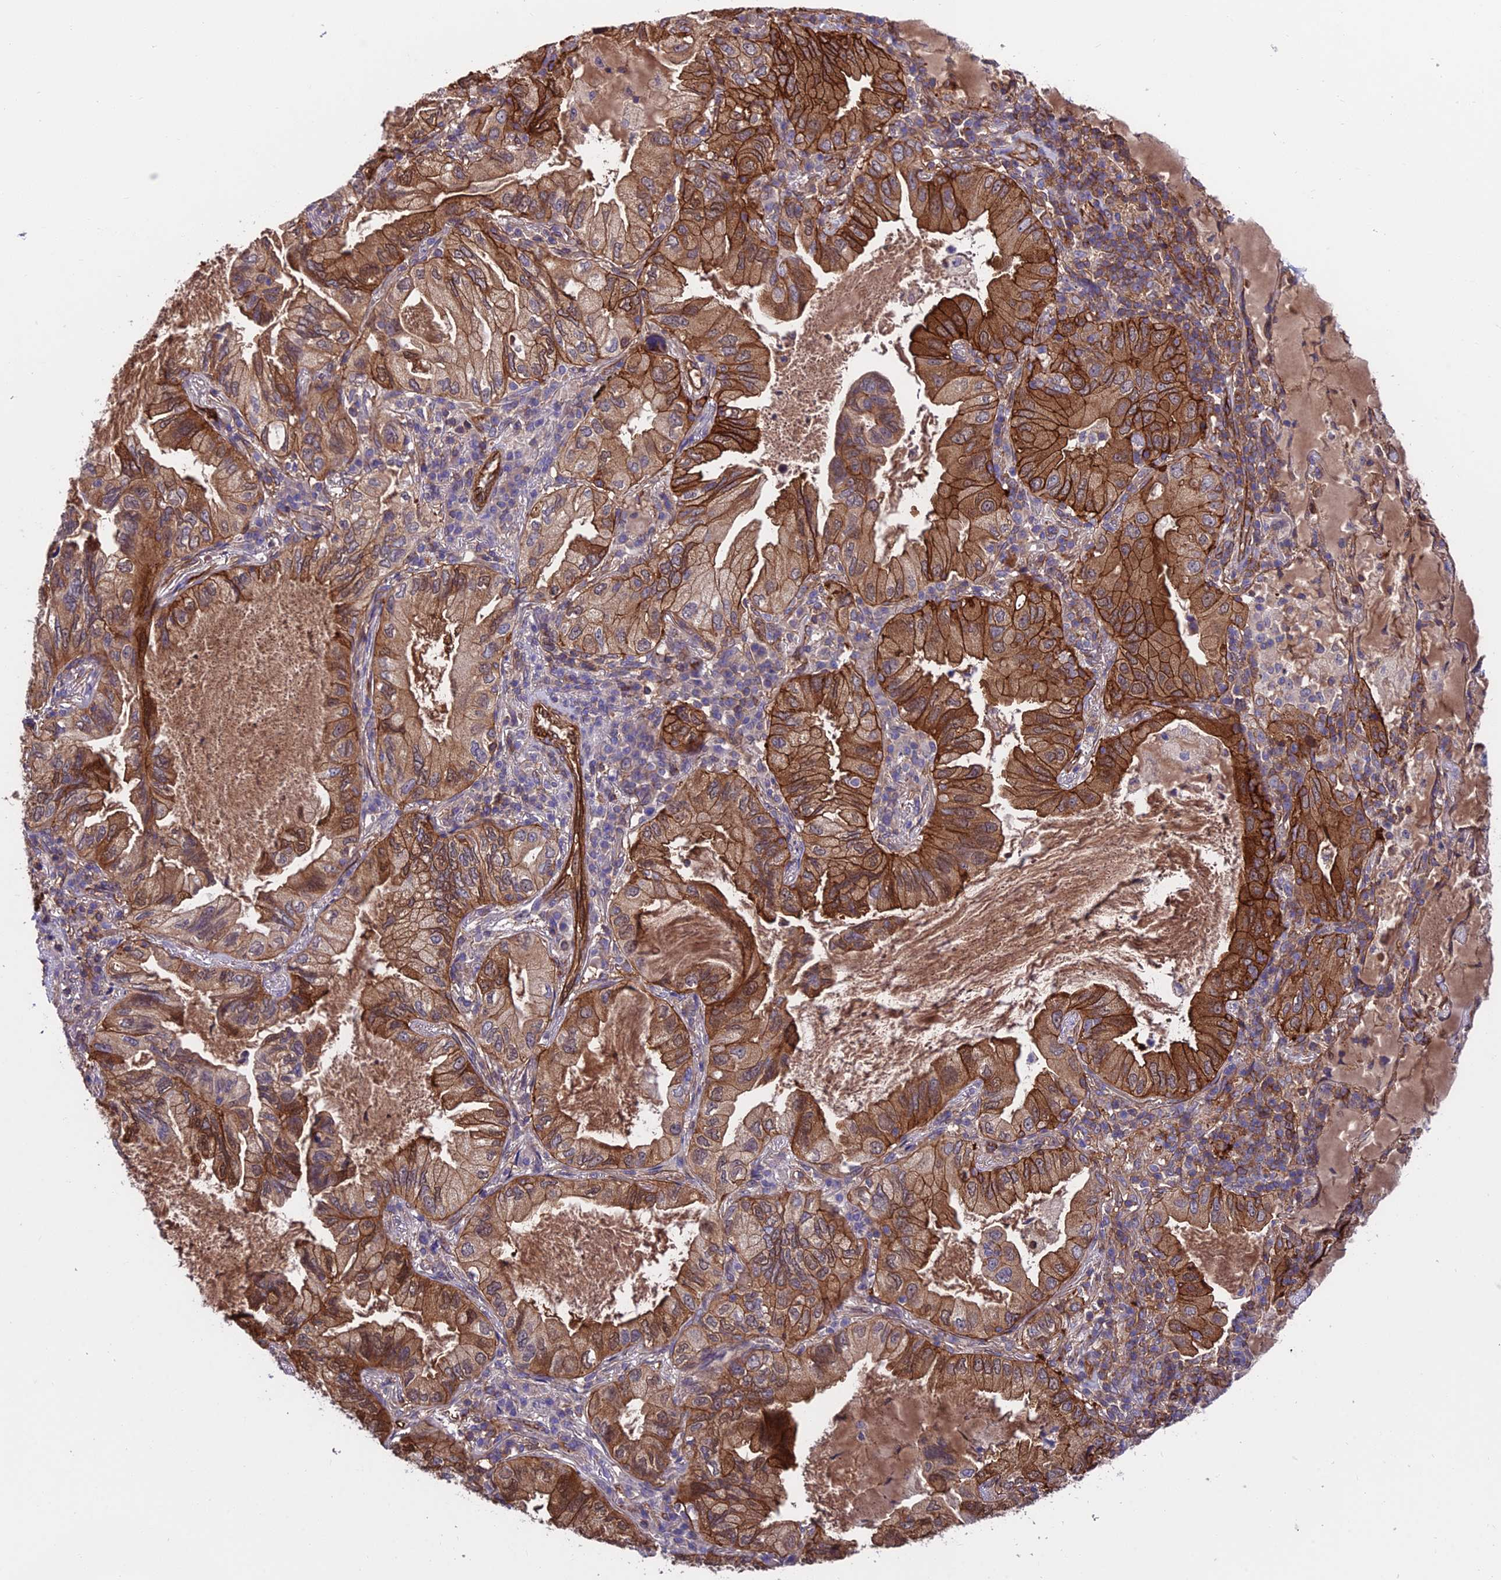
{"staining": {"intensity": "strong", "quantity": ">75%", "location": "cytoplasmic/membranous"}, "tissue": "lung cancer", "cell_type": "Tumor cells", "image_type": "cancer", "snomed": [{"axis": "morphology", "description": "Adenocarcinoma, NOS"}, {"axis": "topography", "description": "Lung"}], "caption": "An IHC photomicrograph of neoplastic tissue is shown. Protein staining in brown labels strong cytoplasmic/membranous positivity in adenocarcinoma (lung) within tumor cells. Ihc stains the protein in brown and the nuclei are stained blue.", "gene": "RTN4RL1", "patient": {"sex": "female", "age": 69}}